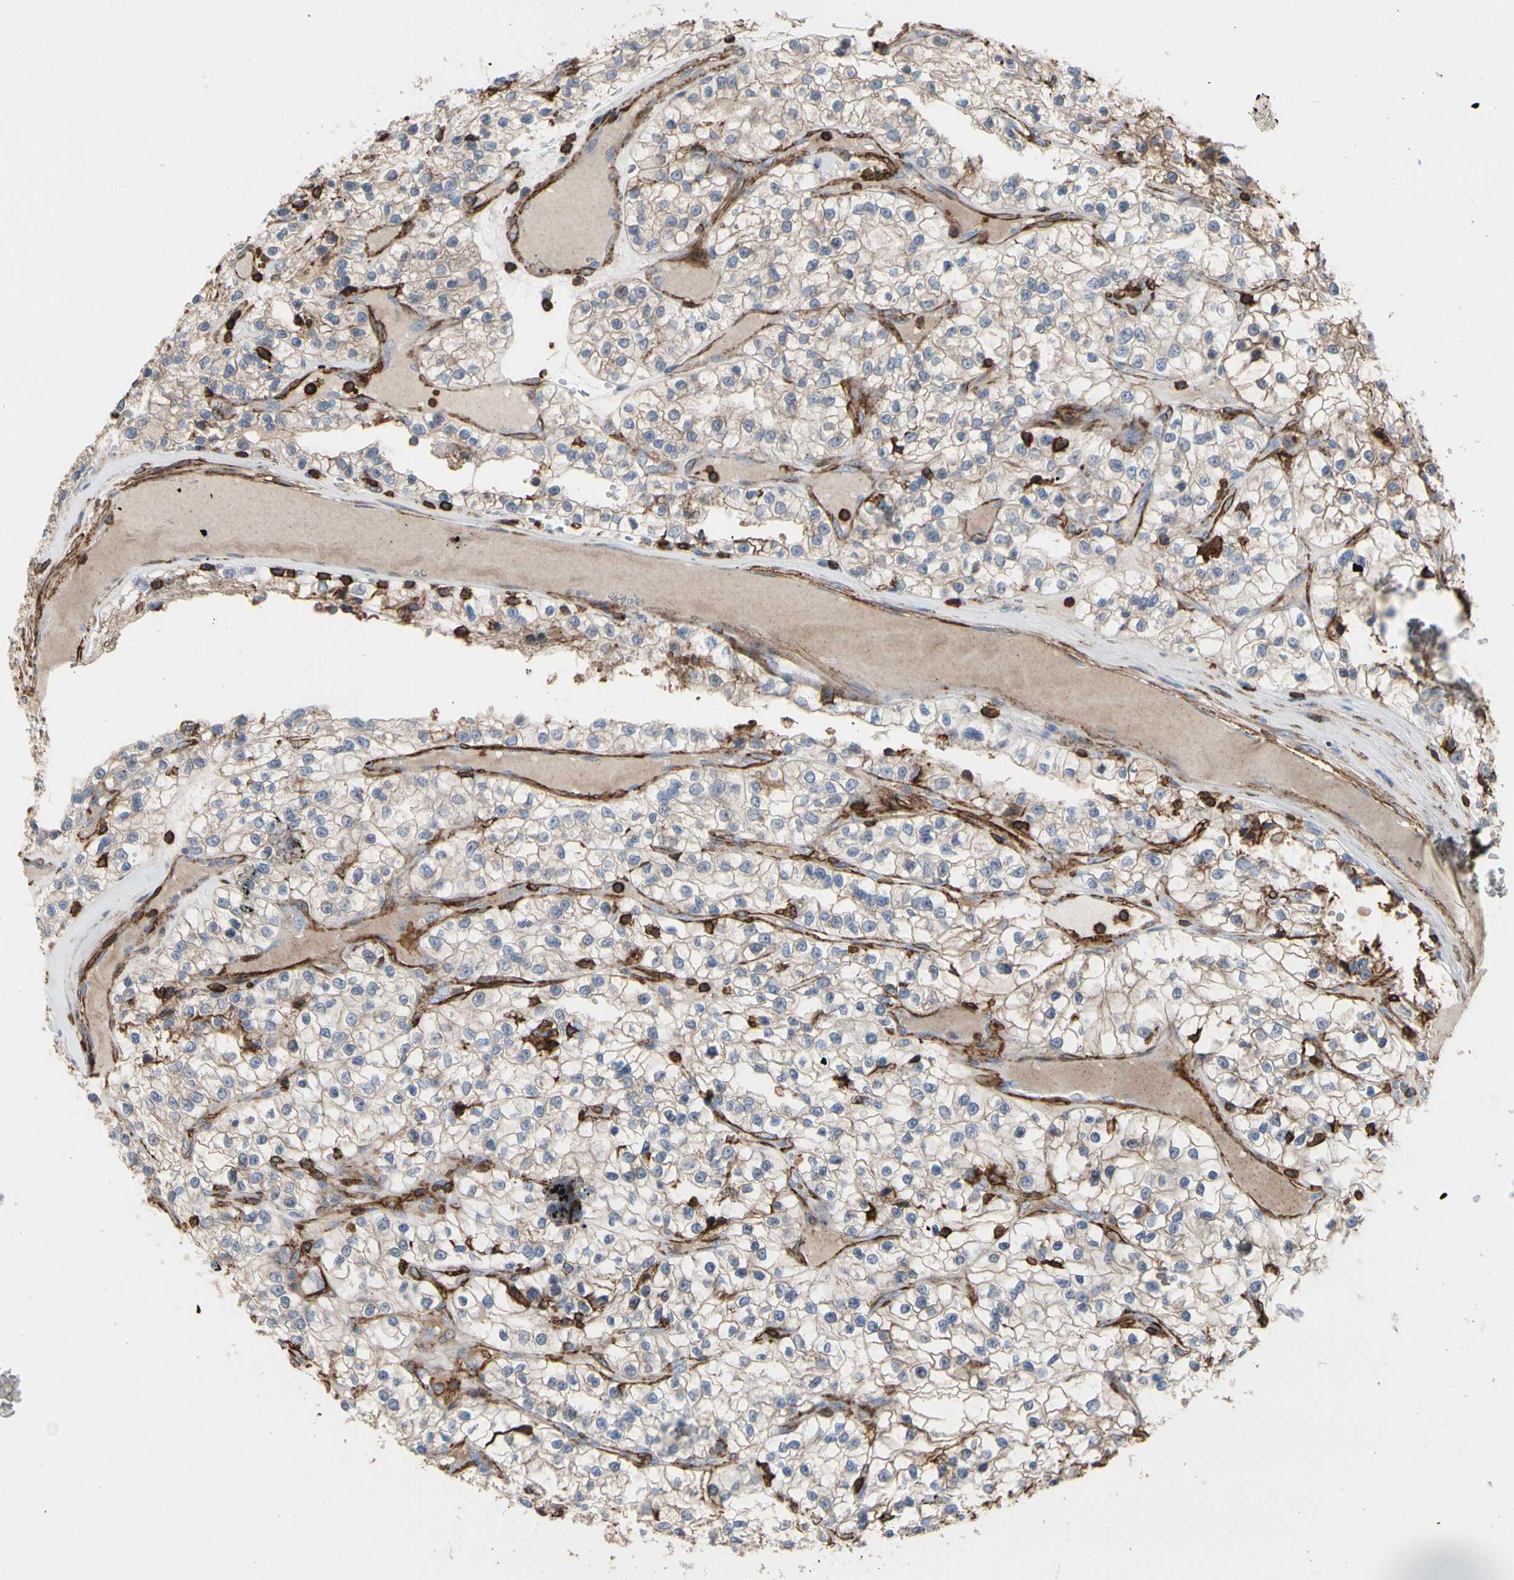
{"staining": {"intensity": "weak", "quantity": ">75%", "location": "cytoplasmic/membranous"}, "tissue": "renal cancer", "cell_type": "Tumor cells", "image_type": "cancer", "snomed": [{"axis": "morphology", "description": "Adenocarcinoma, NOS"}, {"axis": "topography", "description": "Kidney"}], "caption": "Immunohistochemistry (DAB) staining of renal adenocarcinoma displays weak cytoplasmic/membranous protein positivity in approximately >75% of tumor cells. Immunohistochemistry (ihc) stains the protein in brown and the nuclei are stained blue.", "gene": "ANXA6", "patient": {"sex": "female", "age": 57}}